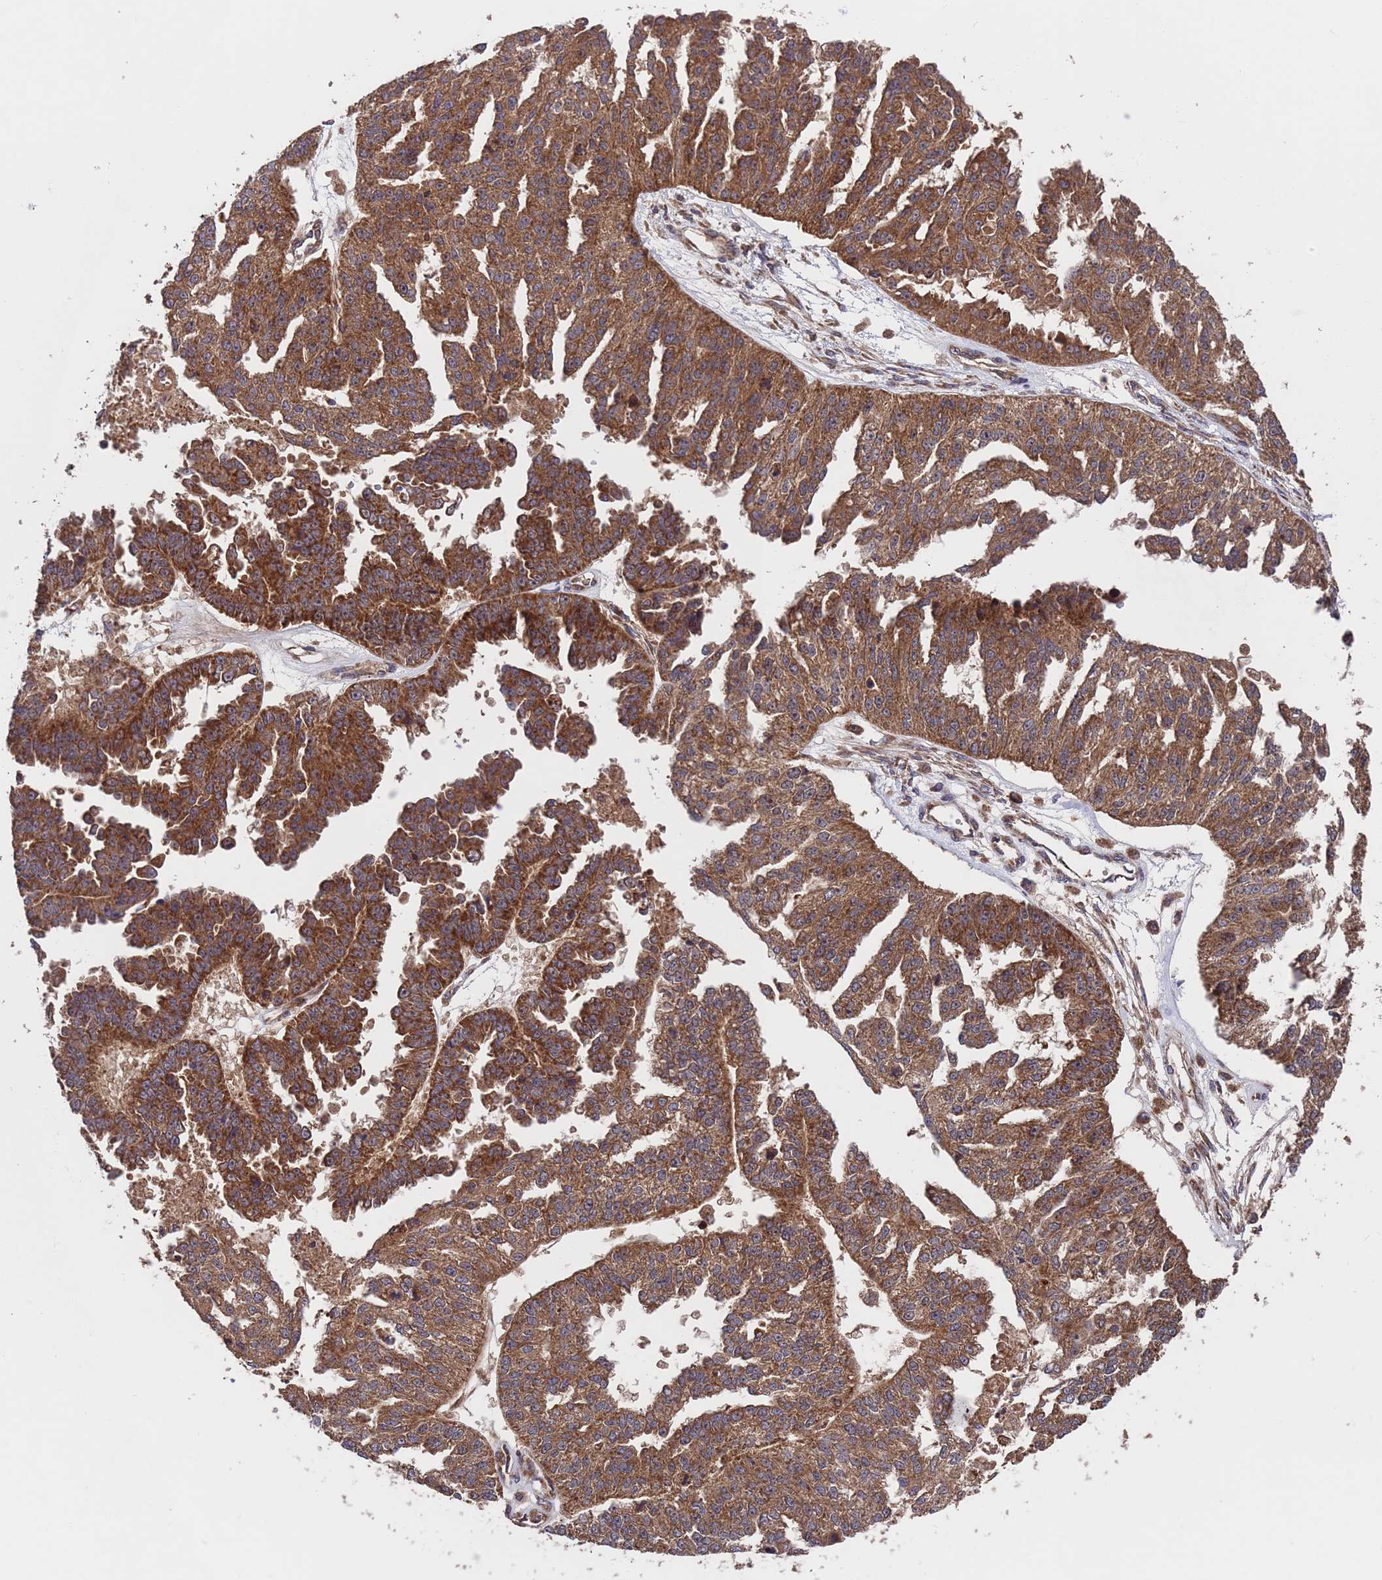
{"staining": {"intensity": "strong", "quantity": ">75%", "location": "cytoplasmic/membranous"}, "tissue": "ovarian cancer", "cell_type": "Tumor cells", "image_type": "cancer", "snomed": [{"axis": "morphology", "description": "Cystadenocarcinoma, serous, NOS"}, {"axis": "topography", "description": "Ovary"}], "caption": "Ovarian cancer (serous cystadenocarcinoma) stained with a brown dye demonstrates strong cytoplasmic/membranous positive expression in approximately >75% of tumor cells.", "gene": "TSR3", "patient": {"sex": "female", "age": 58}}